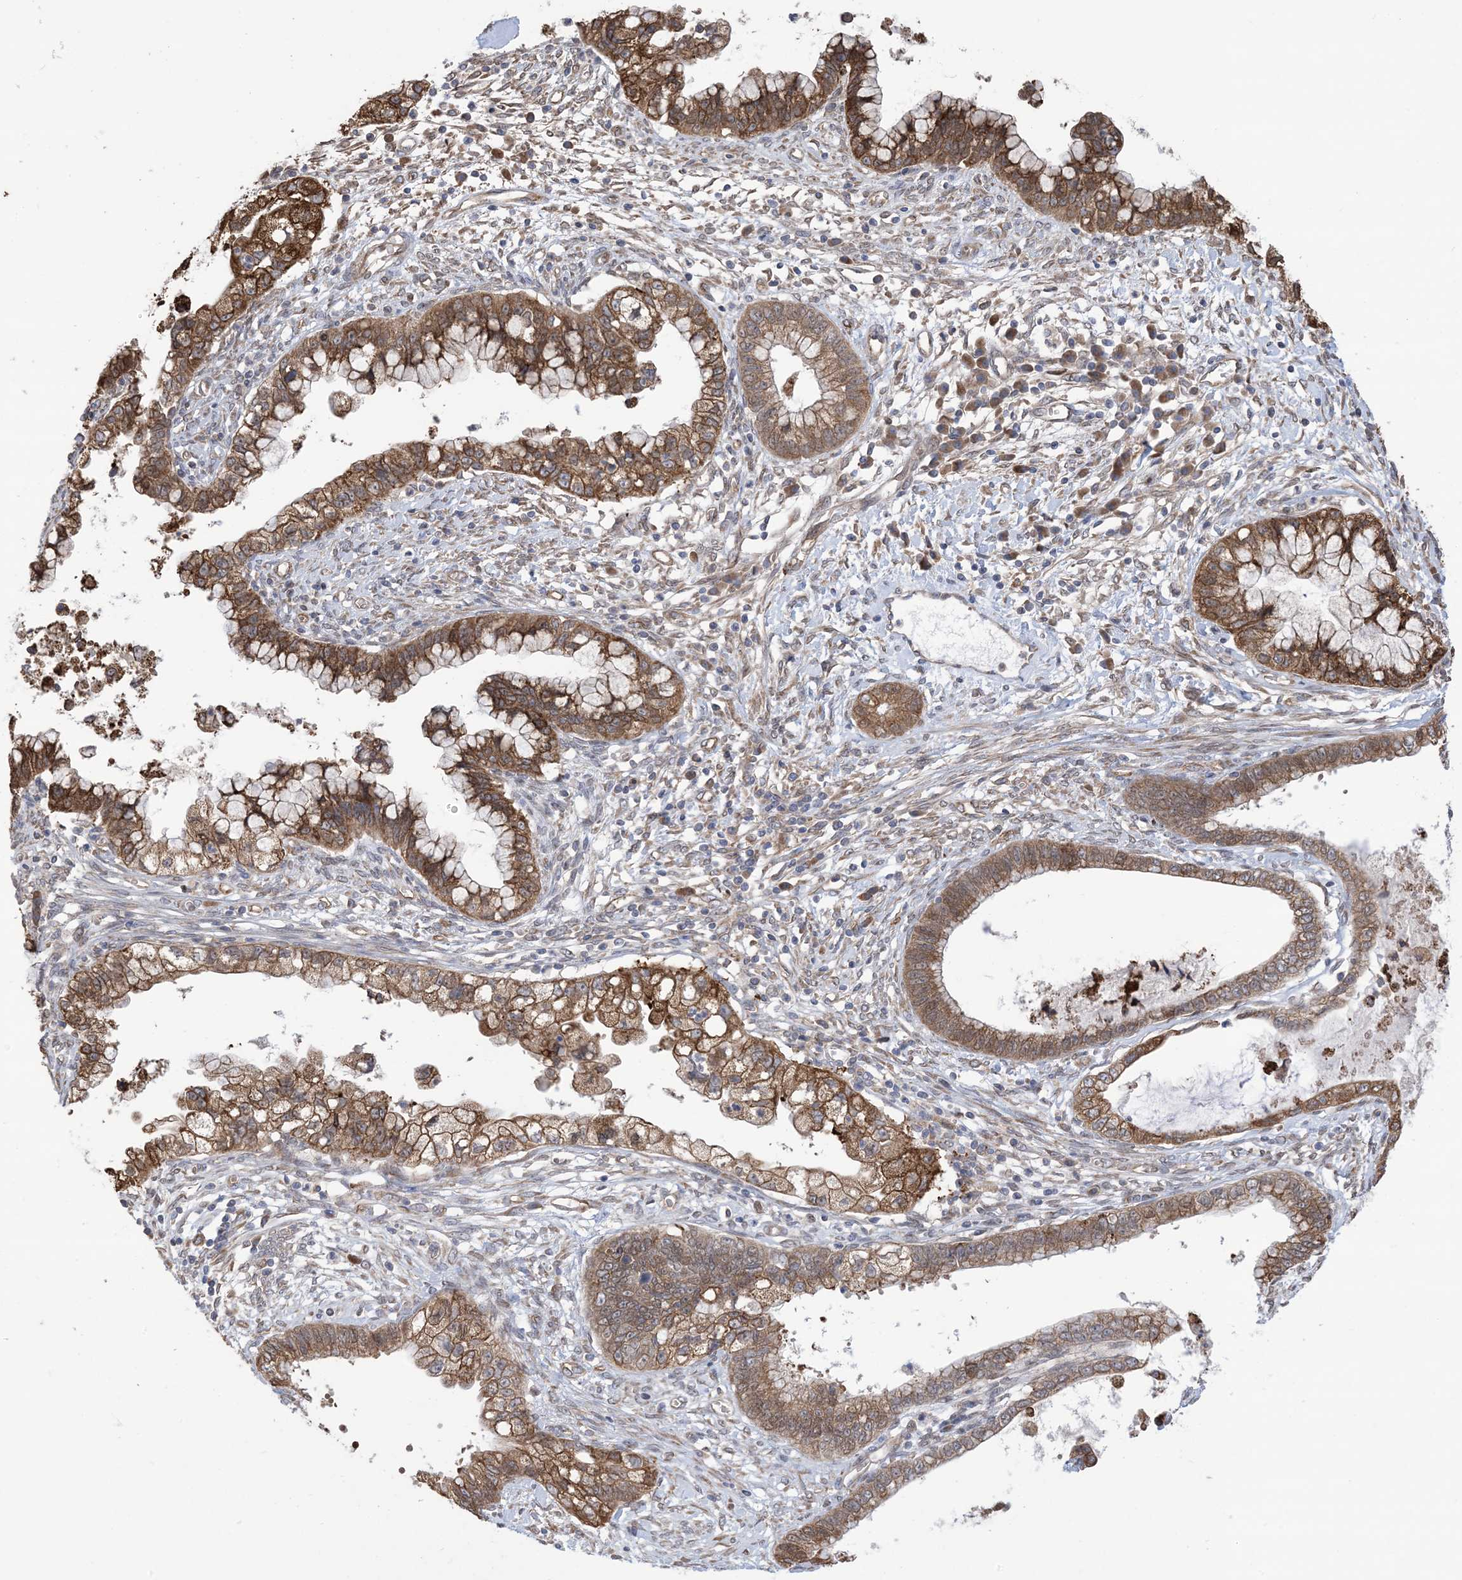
{"staining": {"intensity": "moderate", "quantity": ">75%", "location": "cytoplasmic/membranous"}, "tissue": "cervical cancer", "cell_type": "Tumor cells", "image_type": "cancer", "snomed": [{"axis": "morphology", "description": "Adenocarcinoma, NOS"}, {"axis": "topography", "description": "Cervix"}], "caption": "Cervical cancer (adenocarcinoma) stained for a protein (brown) shows moderate cytoplasmic/membranous positive expression in approximately >75% of tumor cells.", "gene": "CLEC16A", "patient": {"sex": "female", "age": 44}}